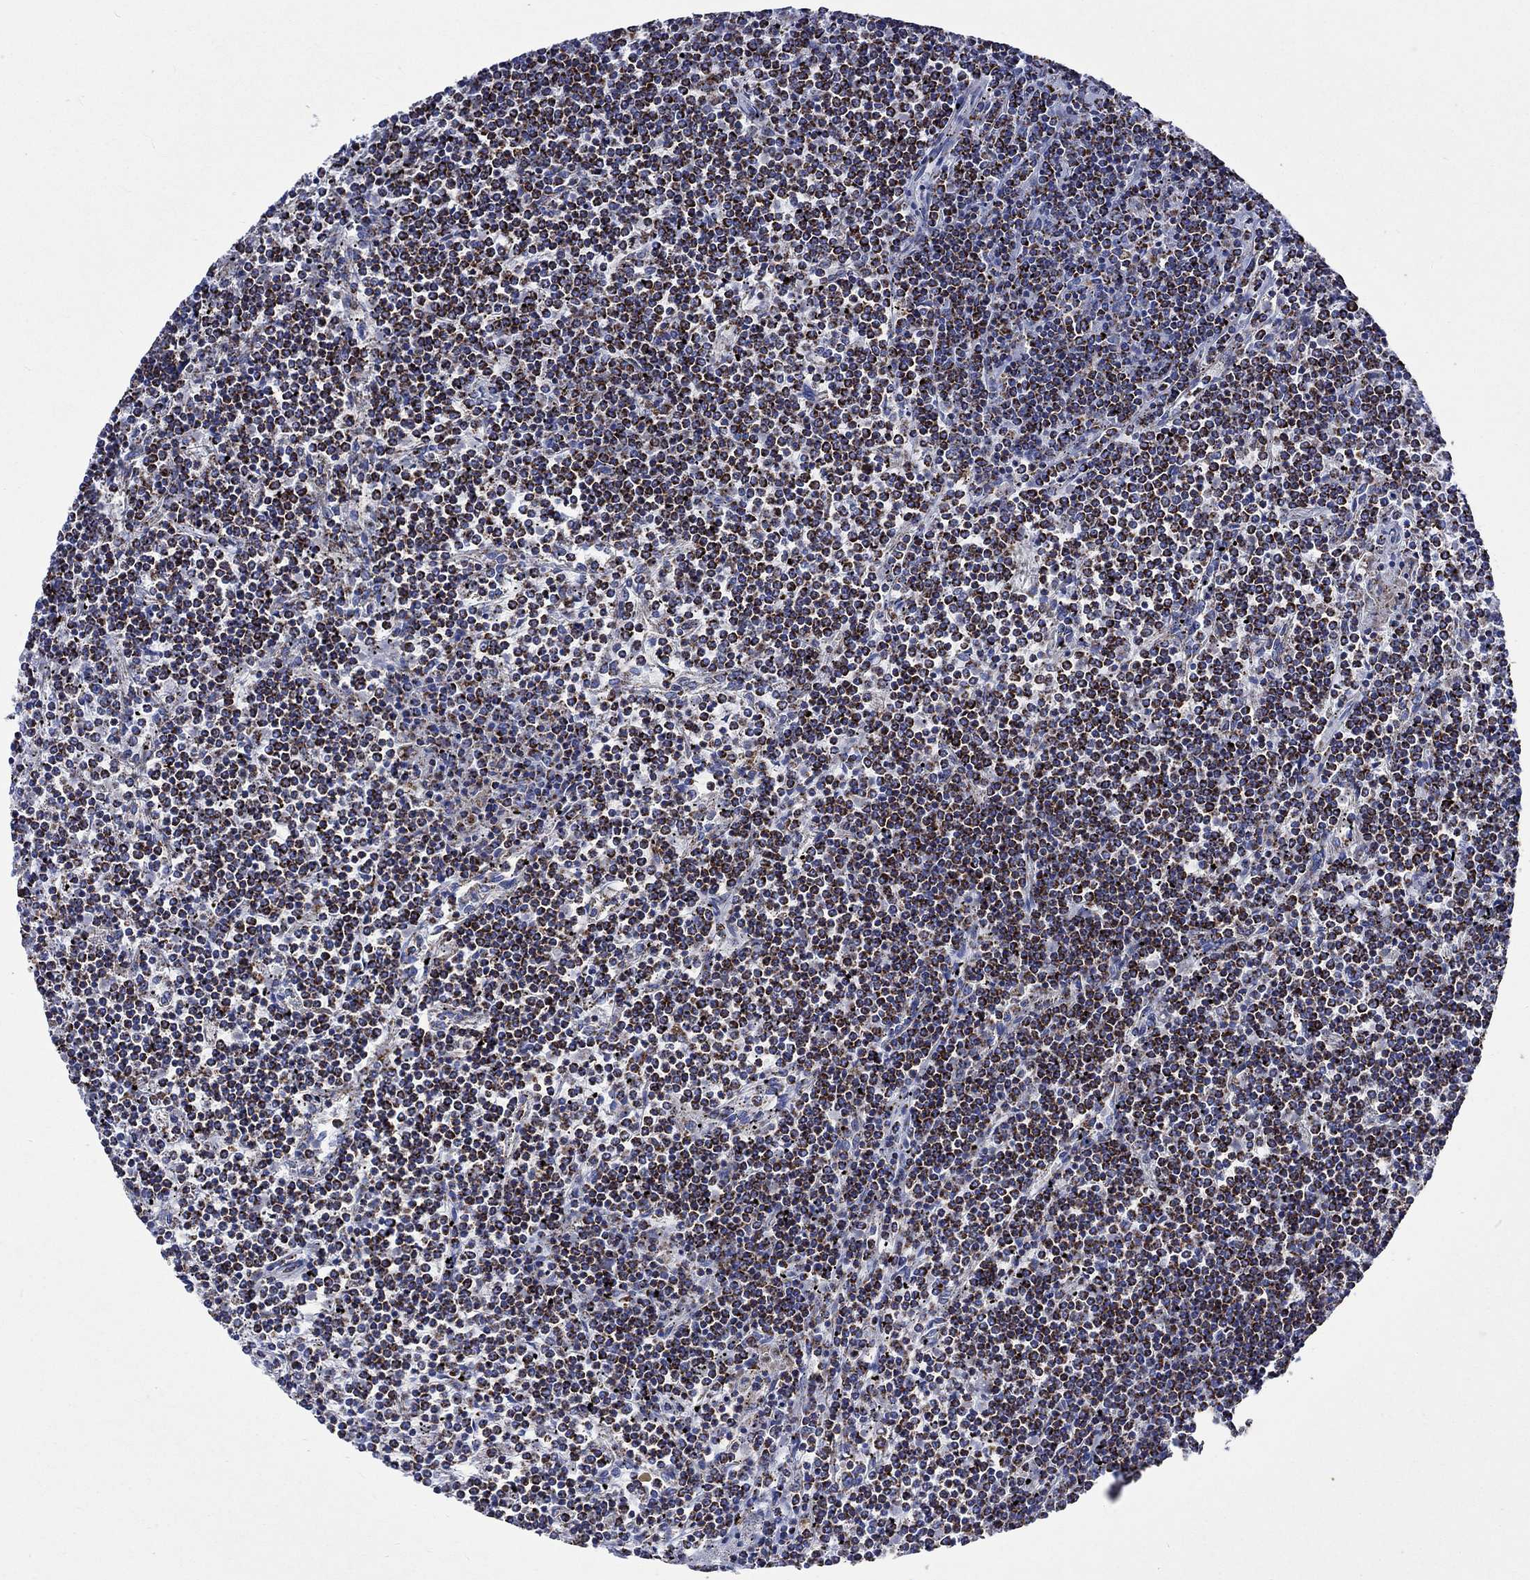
{"staining": {"intensity": "strong", "quantity": ">75%", "location": "cytoplasmic/membranous"}, "tissue": "lymphoma", "cell_type": "Tumor cells", "image_type": "cancer", "snomed": [{"axis": "morphology", "description": "Malignant lymphoma, non-Hodgkin's type, Low grade"}, {"axis": "topography", "description": "Spleen"}], "caption": "IHC of malignant lymphoma, non-Hodgkin's type (low-grade) demonstrates high levels of strong cytoplasmic/membranous expression in about >75% of tumor cells. Using DAB (brown) and hematoxylin (blue) stains, captured at high magnification using brightfield microscopy.", "gene": "RCE1", "patient": {"sex": "female", "age": 19}}